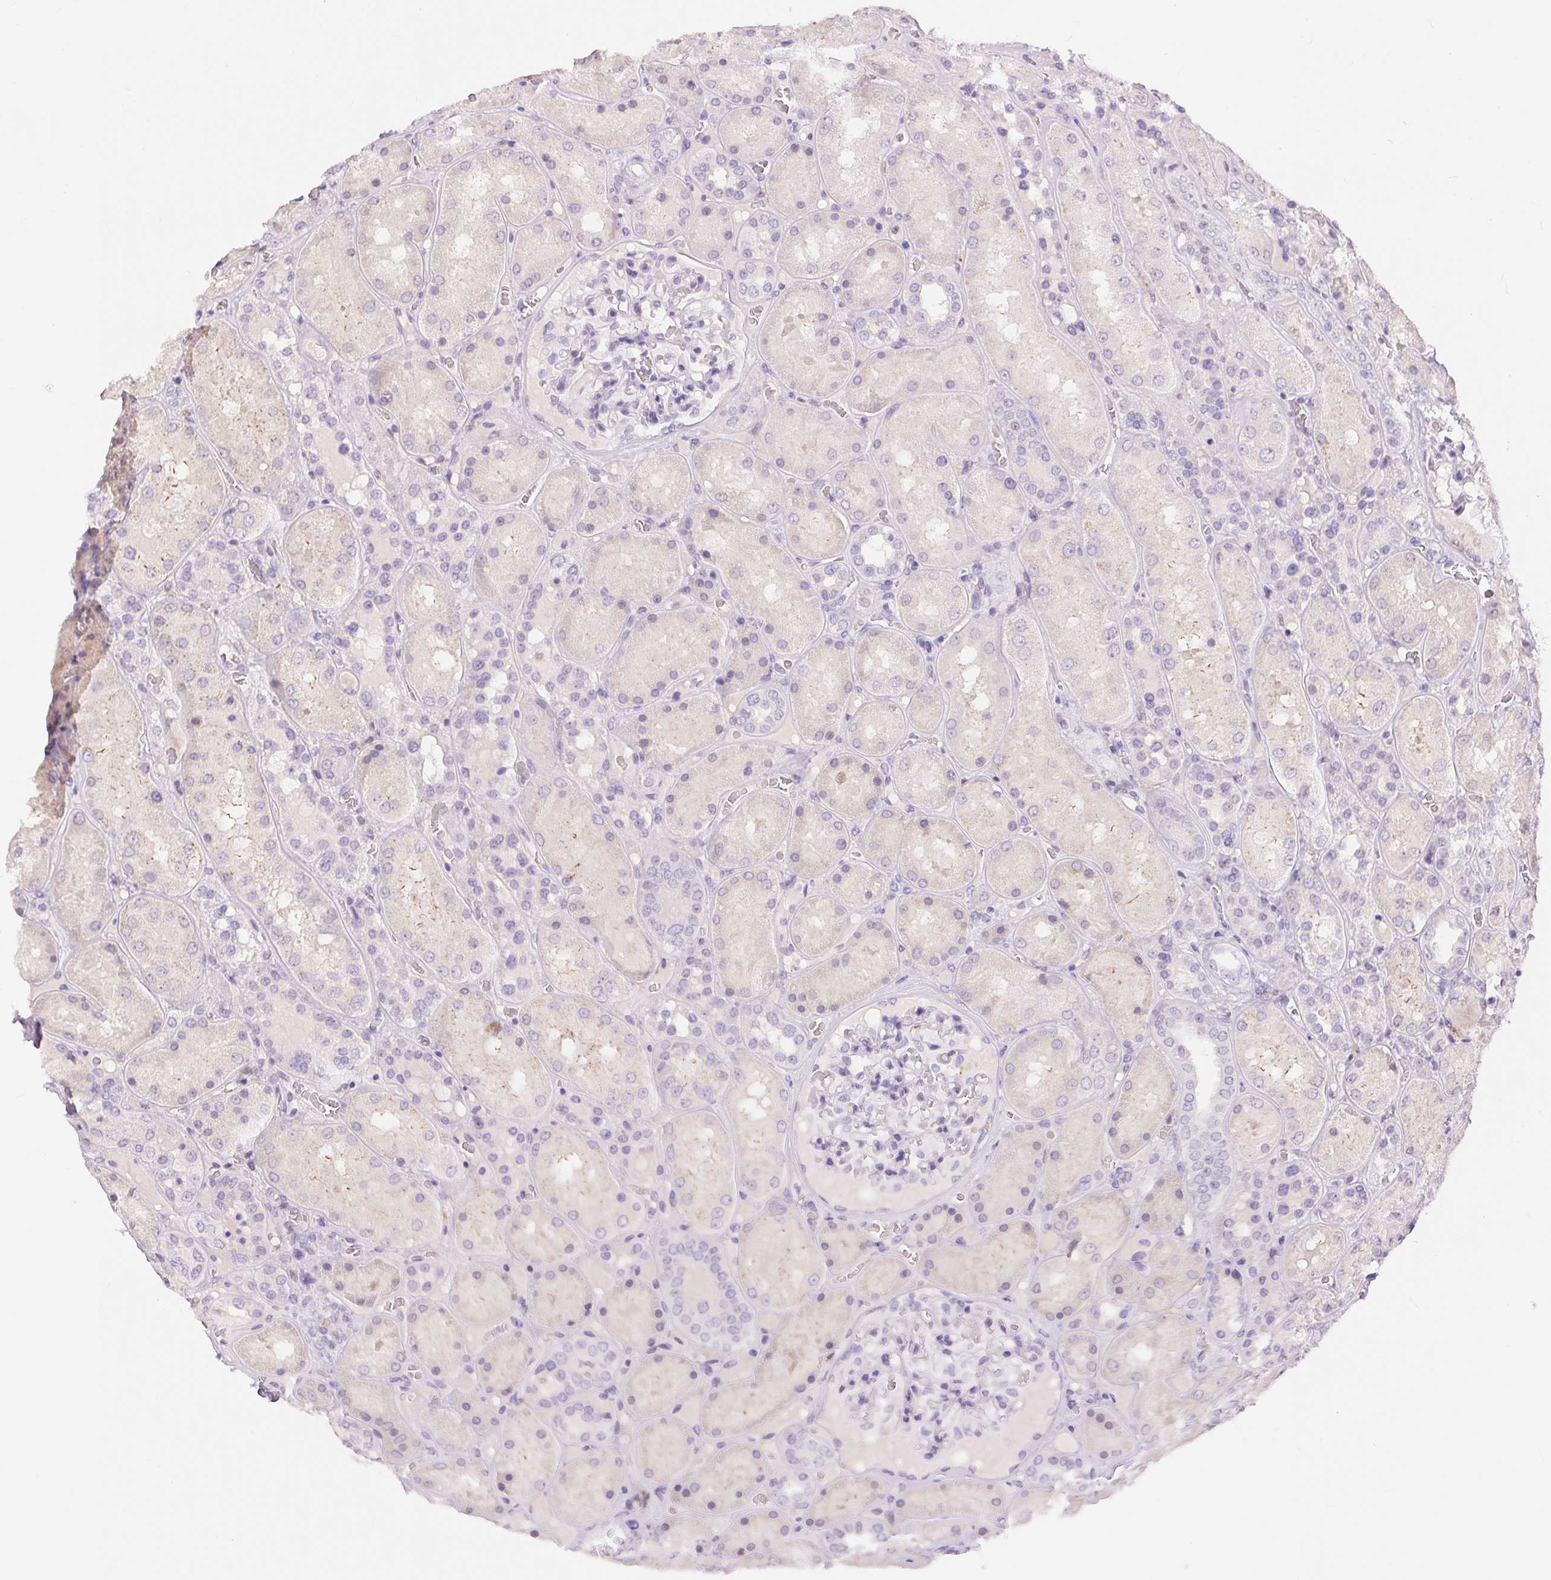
{"staining": {"intensity": "negative", "quantity": "none", "location": "none"}, "tissue": "kidney", "cell_type": "Cells in glomeruli", "image_type": "normal", "snomed": [{"axis": "morphology", "description": "Normal tissue, NOS"}, {"axis": "topography", "description": "Kidney"}], "caption": "Immunohistochemistry (IHC) photomicrograph of unremarkable kidney: human kidney stained with DAB displays no significant protein expression in cells in glomeruli.", "gene": "PNLIPRP3", "patient": {"sex": "male", "age": 73}}